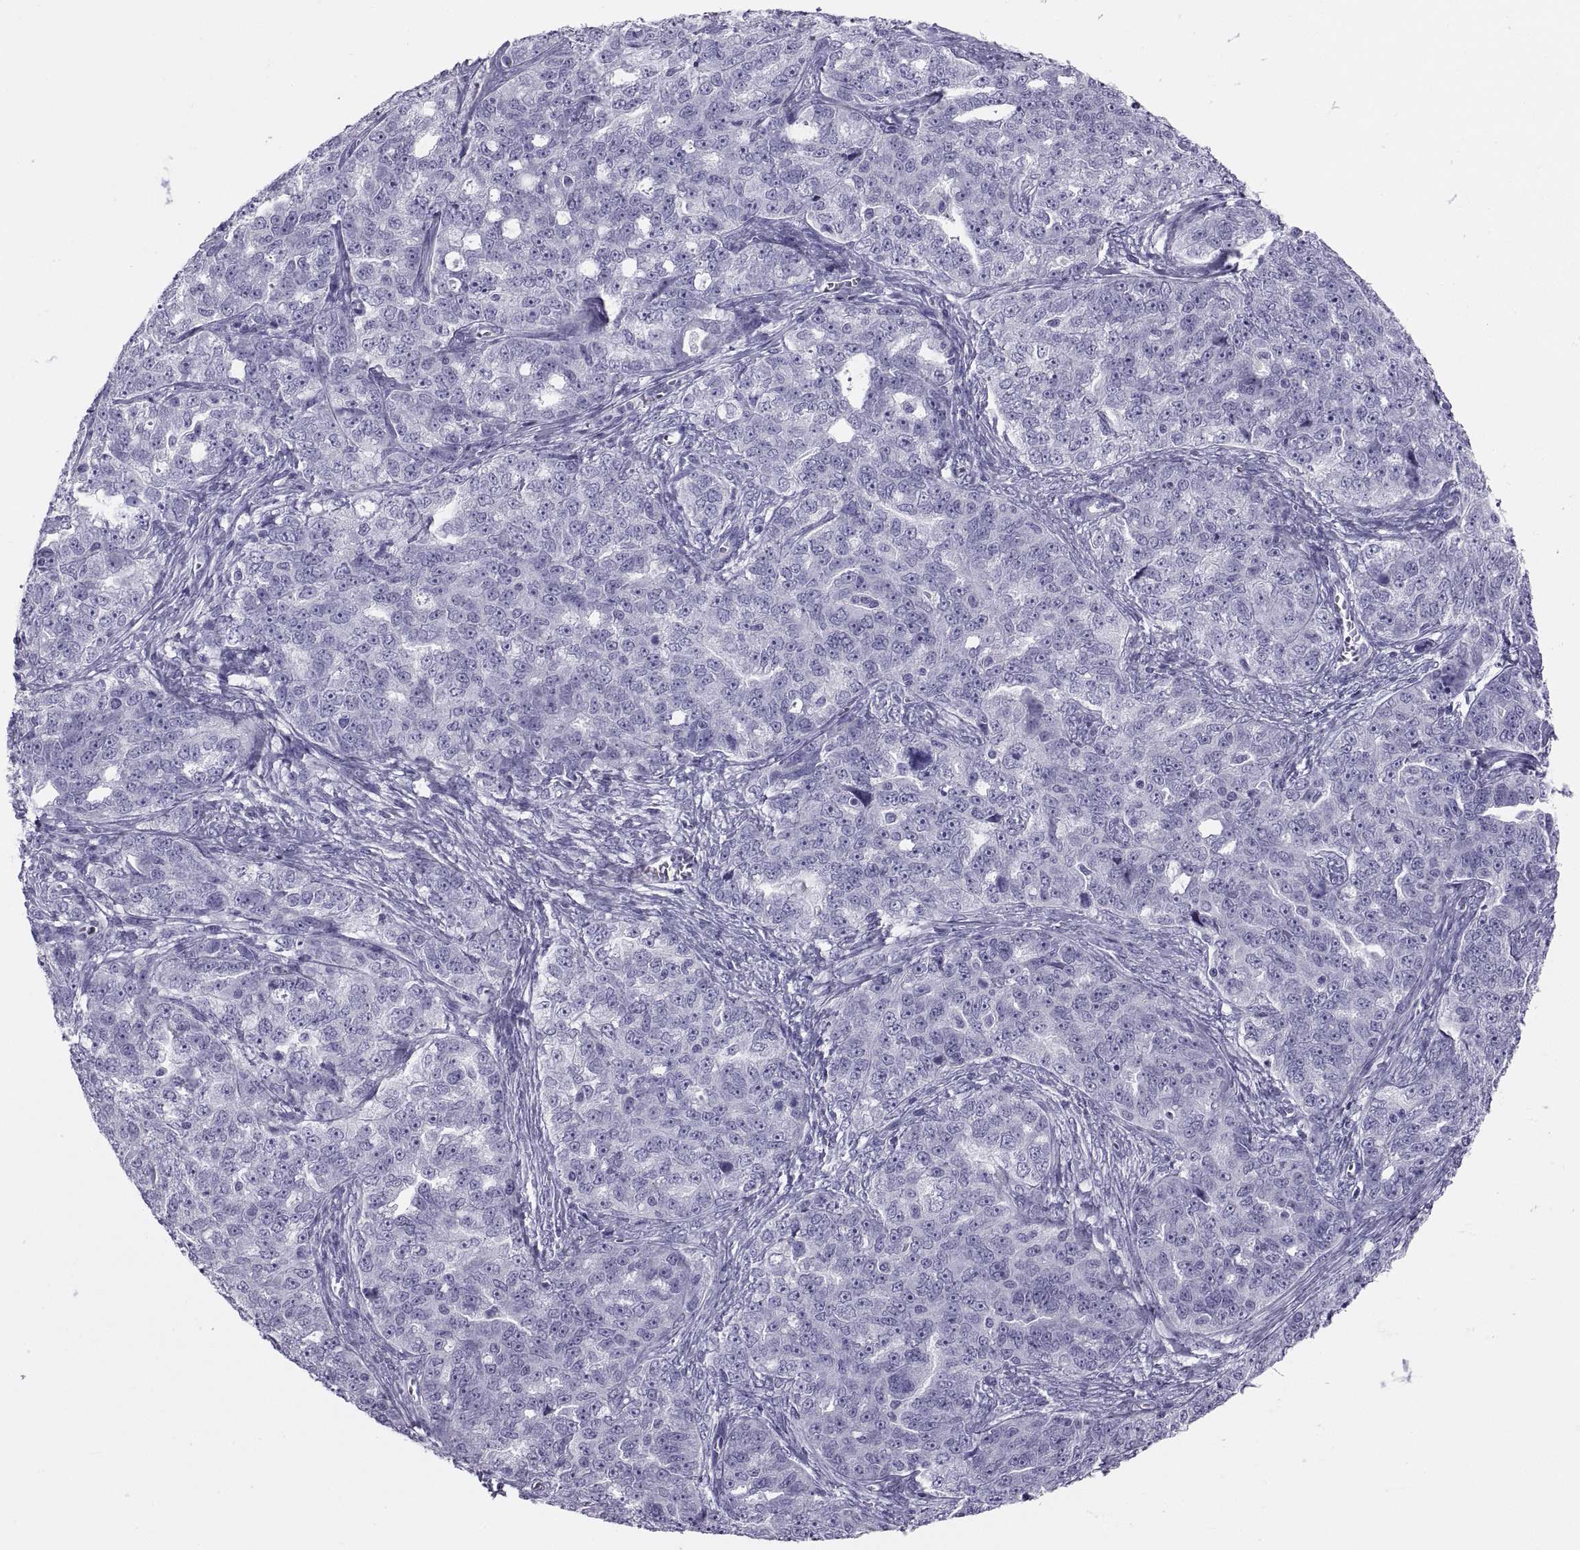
{"staining": {"intensity": "negative", "quantity": "none", "location": "none"}, "tissue": "ovarian cancer", "cell_type": "Tumor cells", "image_type": "cancer", "snomed": [{"axis": "morphology", "description": "Cystadenocarcinoma, serous, NOS"}, {"axis": "topography", "description": "Ovary"}], "caption": "IHC photomicrograph of ovarian serous cystadenocarcinoma stained for a protein (brown), which reveals no positivity in tumor cells.", "gene": "PAX2", "patient": {"sex": "female", "age": 51}}